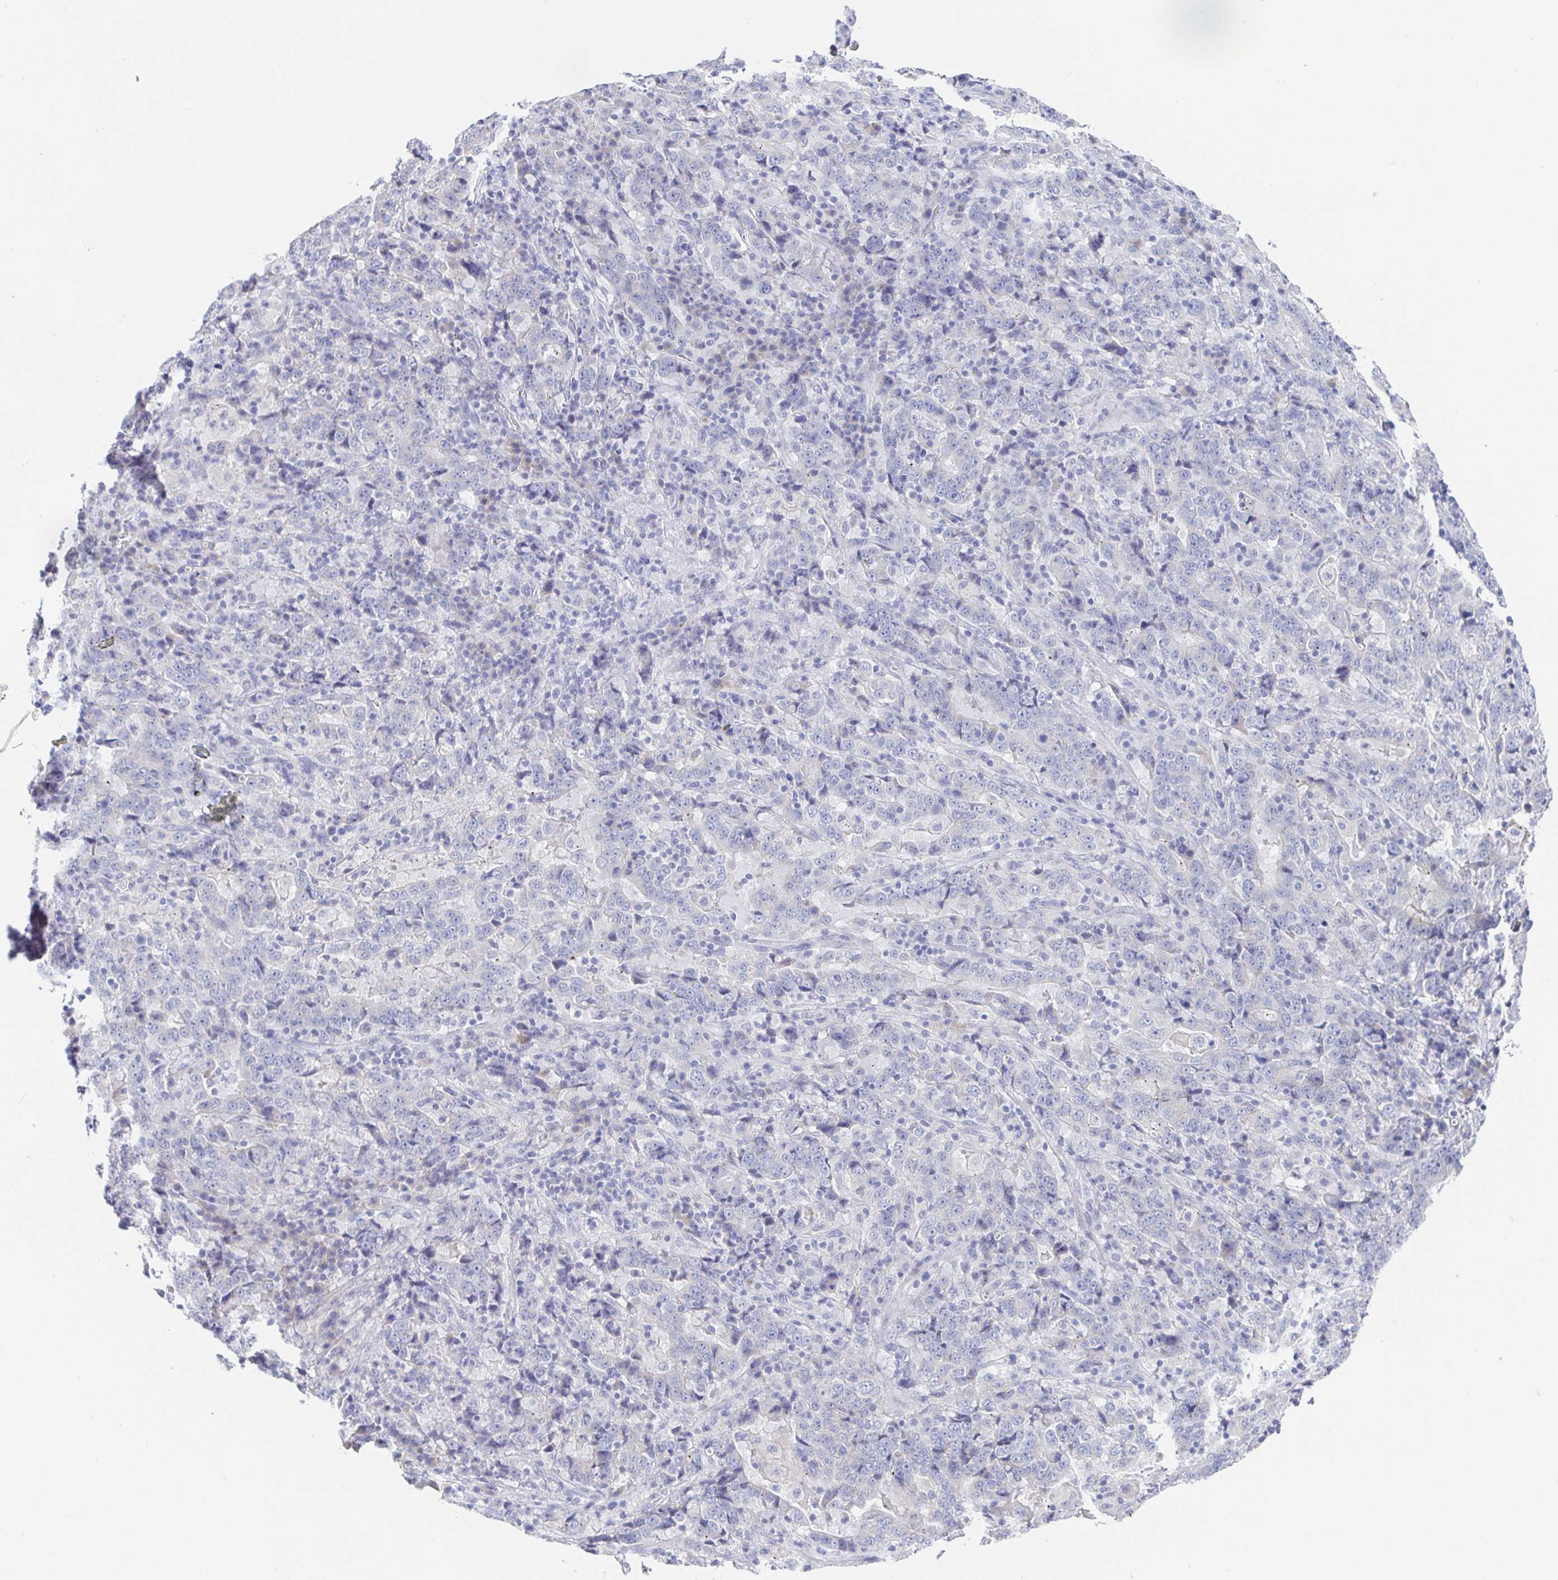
{"staining": {"intensity": "negative", "quantity": "none", "location": "none"}, "tissue": "stomach cancer", "cell_type": "Tumor cells", "image_type": "cancer", "snomed": [{"axis": "morphology", "description": "Normal tissue, NOS"}, {"axis": "morphology", "description": "Adenocarcinoma, NOS"}, {"axis": "topography", "description": "Stomach, upper"}, {"axis": "topography", "description": "Stomach"}], "caption": "Immunohistochemical staining of adenocarcinoma (stomach) exhibits no significant staining in tumor cells.", "gene": "SIAH3", "patient": {"sex": "male", "age": 59}}